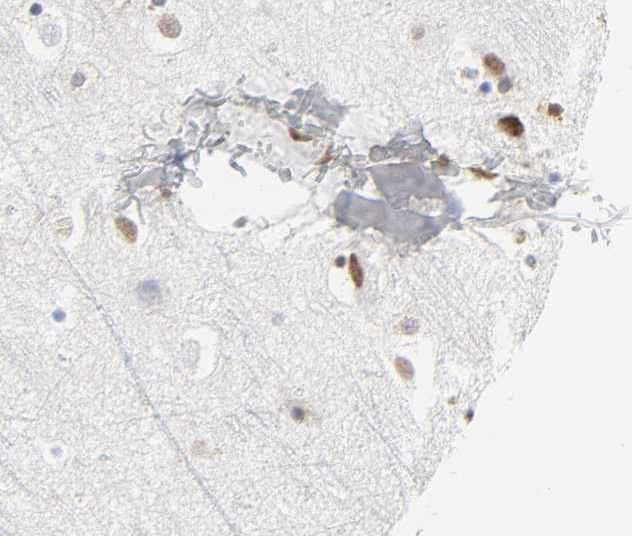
{"staining": {"intensity": "moderate", "quantity": ">75%", "location": "cytoplasmic/membranous"}, "tissue": "cerebral cortex", "cell_type": "Endothelial cells", "image_type": "normal", "snomed": [{"axis": "morphology", "description": "Normal tissue, NOS"}, {"axis": "topography", "description": "Cerebral cortex"}], "caption": "Brown immunohistochemical staining in benign cerebral cortex displays moderate cytoplasmic/membranous expression in about >75% of endothelial cells.", "gene": "DOCK1", "patient": {"sex": "male", "age": 45}}